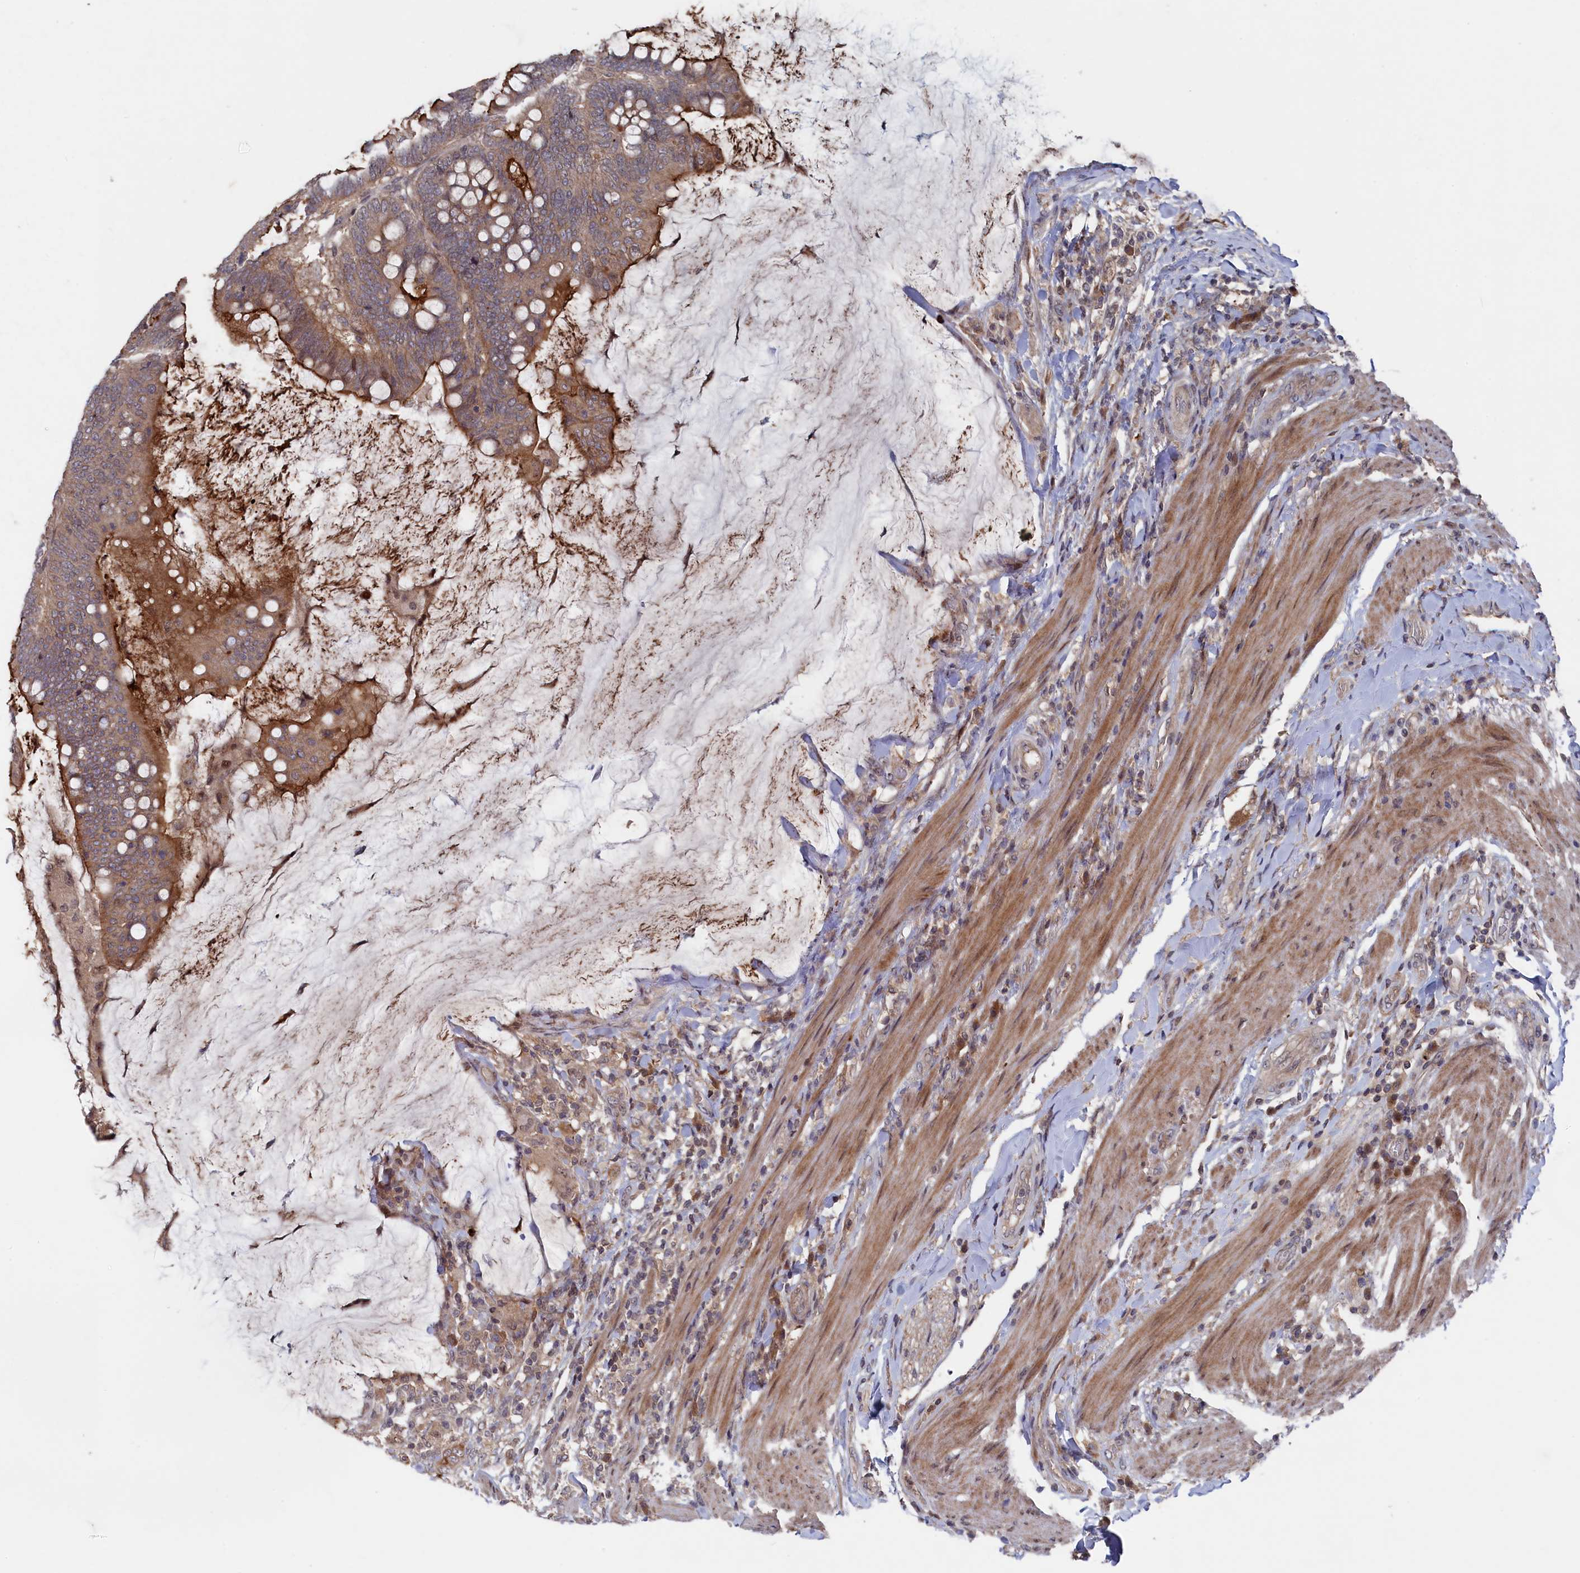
{"staining": {"intensity": "moderate", "quantity": ">75%", "location": "cytoplasmic/membranous"}, "tissue": "colorectal cancer", "cell_type": "Tumor cells", "image_type": "cancer", "snomed": [{"axis": "morphology", "description": "Adenocarcinoma, NOS"}, {"axis": "topography", "description": "Colon"}], "caption": "This is a micrograph of immunohistochemistry staining of adenocarcinoma (colorectal), which shows moderate expression in the cytoplasmic/membranous of tumor cells.", "gene": "TMC5", "patient": {"sex": "female", "age": 66}}